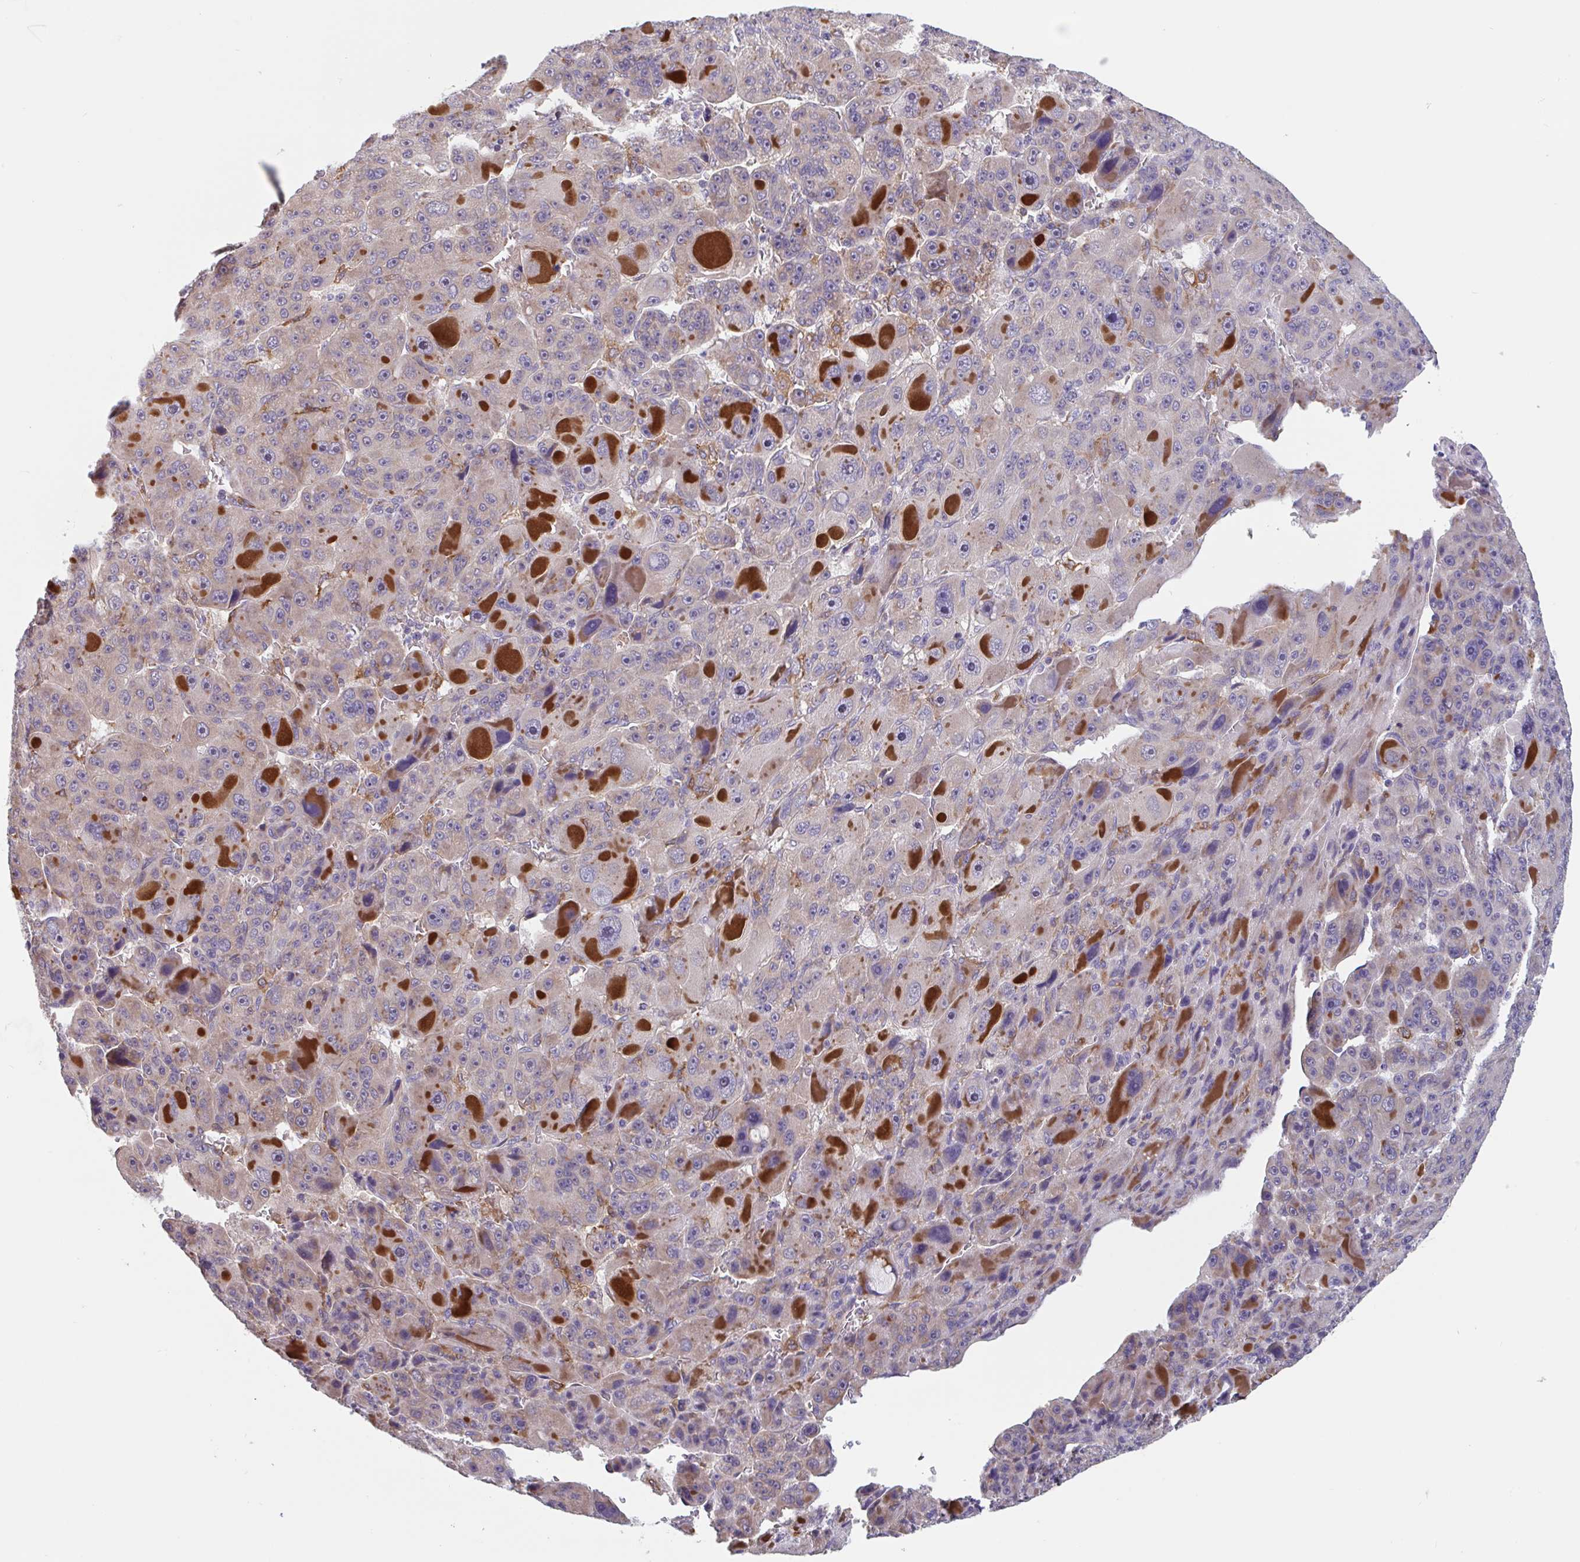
{"staining": {"intensity": "negative", "quantity": "none", "location": "none"}, "tissue": "liver cancer", "cell_type": "Tumor cells", "image_type": "cancer", "snomed": [{"axis": "morphology", "description": "Carcinoma, Hepatocellular, NOS"}, {"axis": "topography", "description": "Liver"}], "caption": "High magnification brightfield microscopy of liver hepatocellular carcinoma stained with DAB (3,3'-diaminobenzidine) (brown) and counterstained with hematoxylin (blue): tumor cells show no significant positivity. (Stains: DAB IHC with hematoxylin counter stain, Microscopy: brightfield microscopy at high magnification).", "gene": "SNX8", "patient": {"sex": "male", "age": 76}}